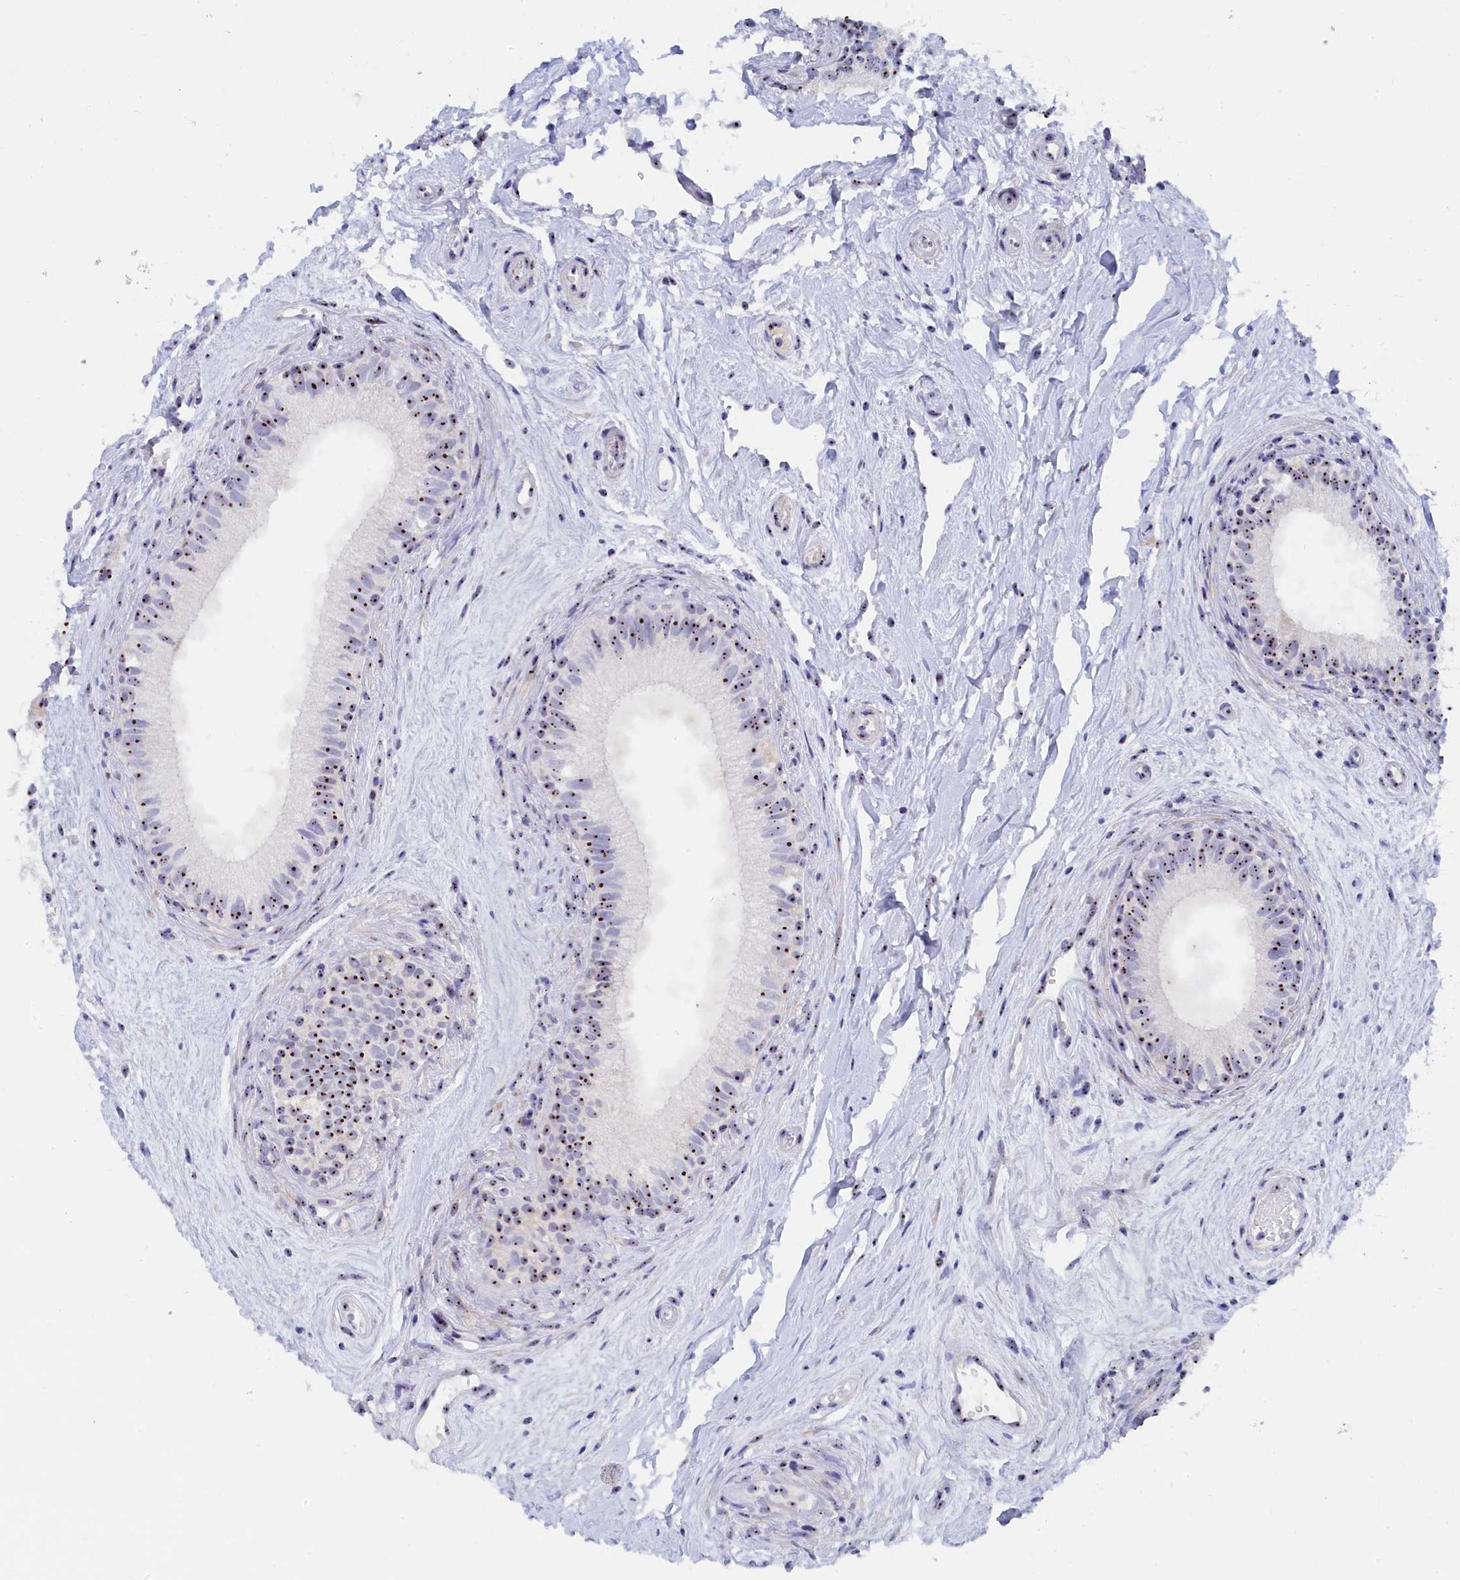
{"staining": {"intensity": "strong", "quantity": ">75%", "location": "nuclear"}, "tissue": "epididymis", "cell_type": "Glandular cells", "image_type": "normal", "snomed": [{"axis": "morphology", "description": "Normal tissue, NOS"}, {"axis": "topography", "description": "Epididymis"}], "caption": "High-power microscopy captured an IHC micrograph of benign epididymis, revealing strong nuclear positivity in about >75% of glandular cells. The protein is shown in brown color, while the nuclei are stained blue.", "gene": "RSL1D1", "patient": {"sex": "male", "age": 71}}